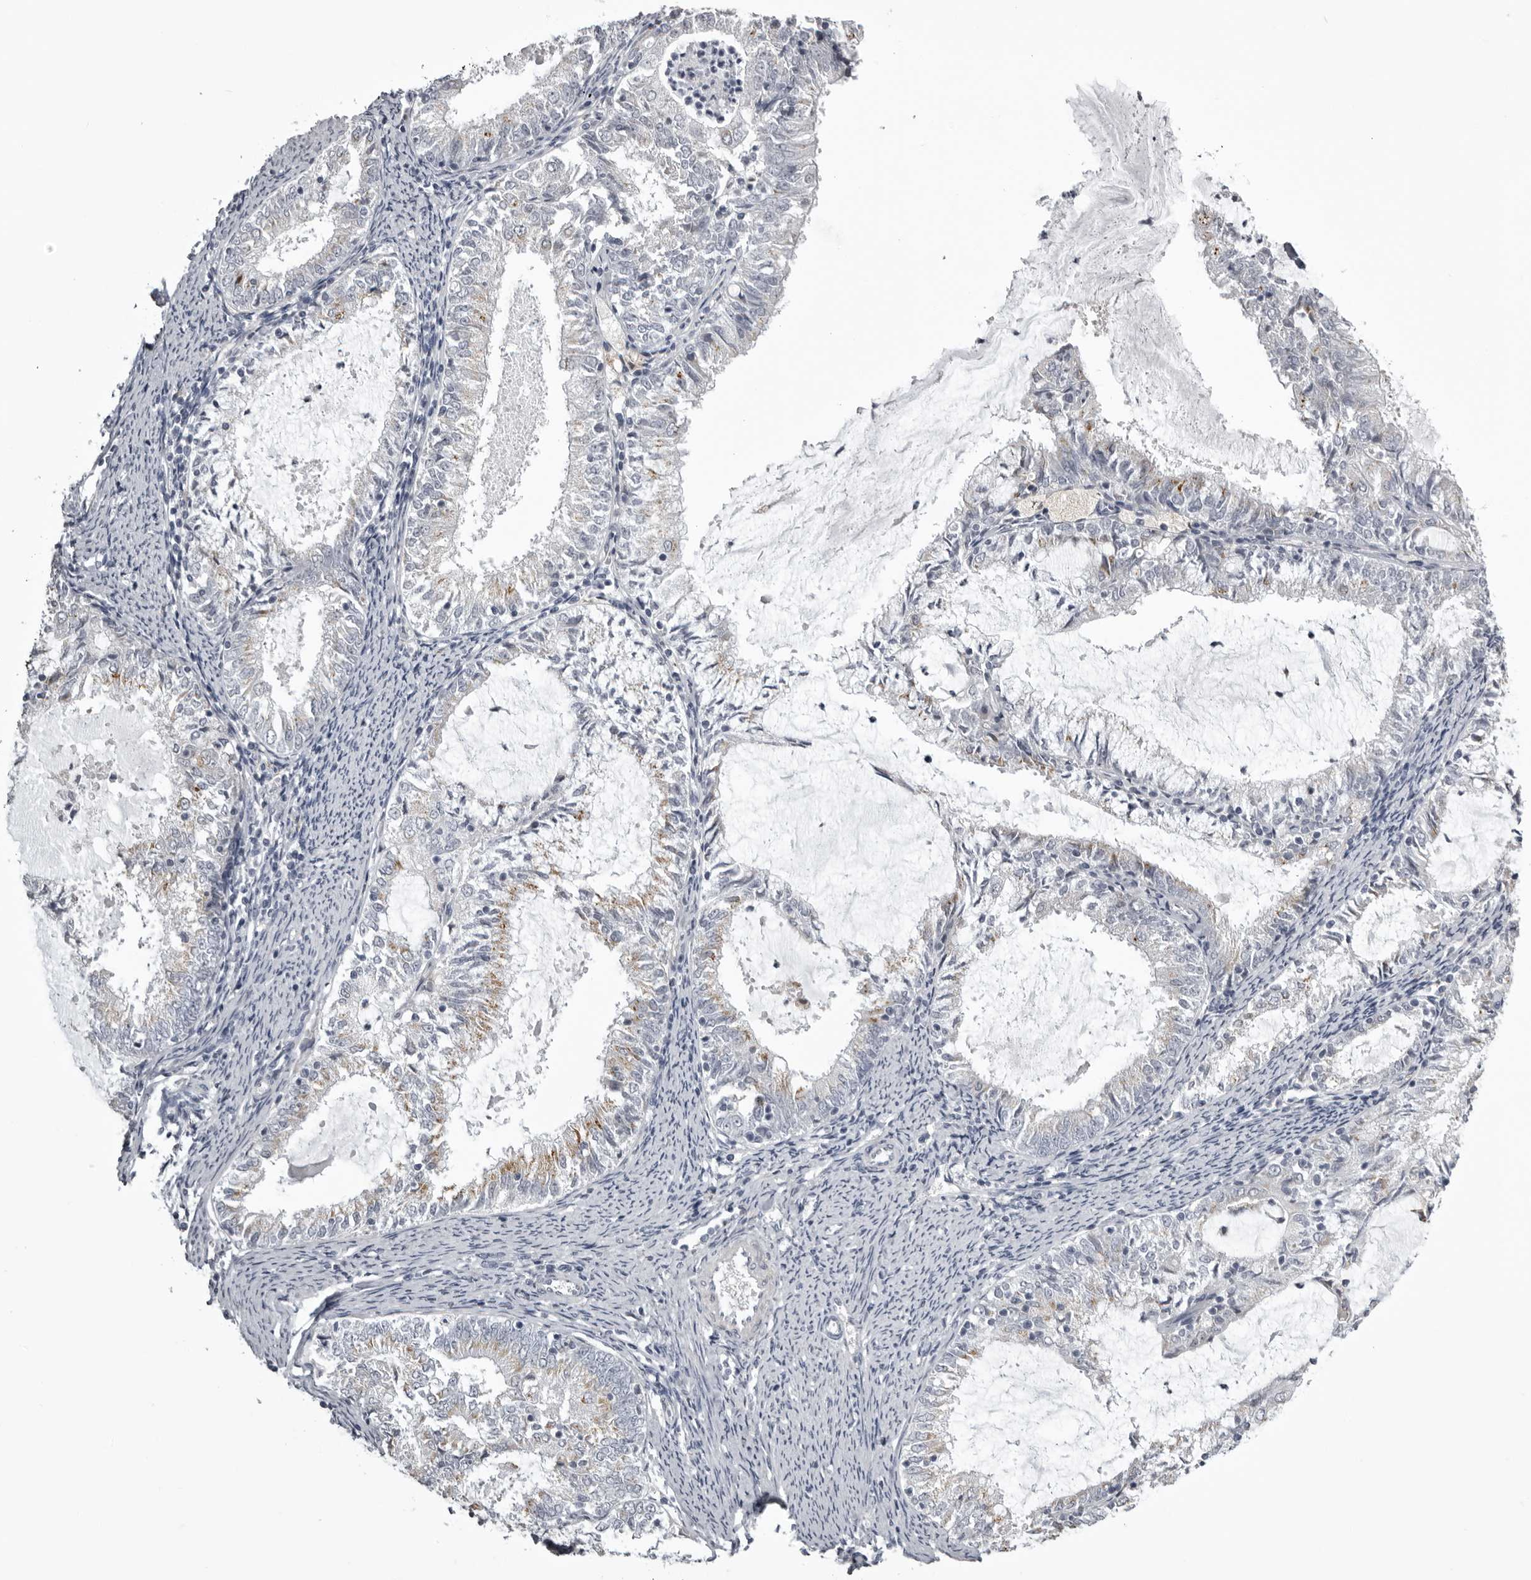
{"staining": {"intensity": "weak", "quantity": "25%-75%", "location": "cytoplasmic/membranous"}, "tissue": "endometrial cancer", "cell_type": "Tumor cells", "image_type": "cancer", "snomed": [{"axis": "morphology", "description": "Adenocarcinoma, NOS"}, {"axis": "topography", "description": "Endometrium"}], "caption": "Endometrial cancer tissue demonstrates weak cytoplasmic/membranous staining in about 25%-75% of tumor cells", "gene": "NCEH1", "patient": {"sex": "female", "age": 57}}